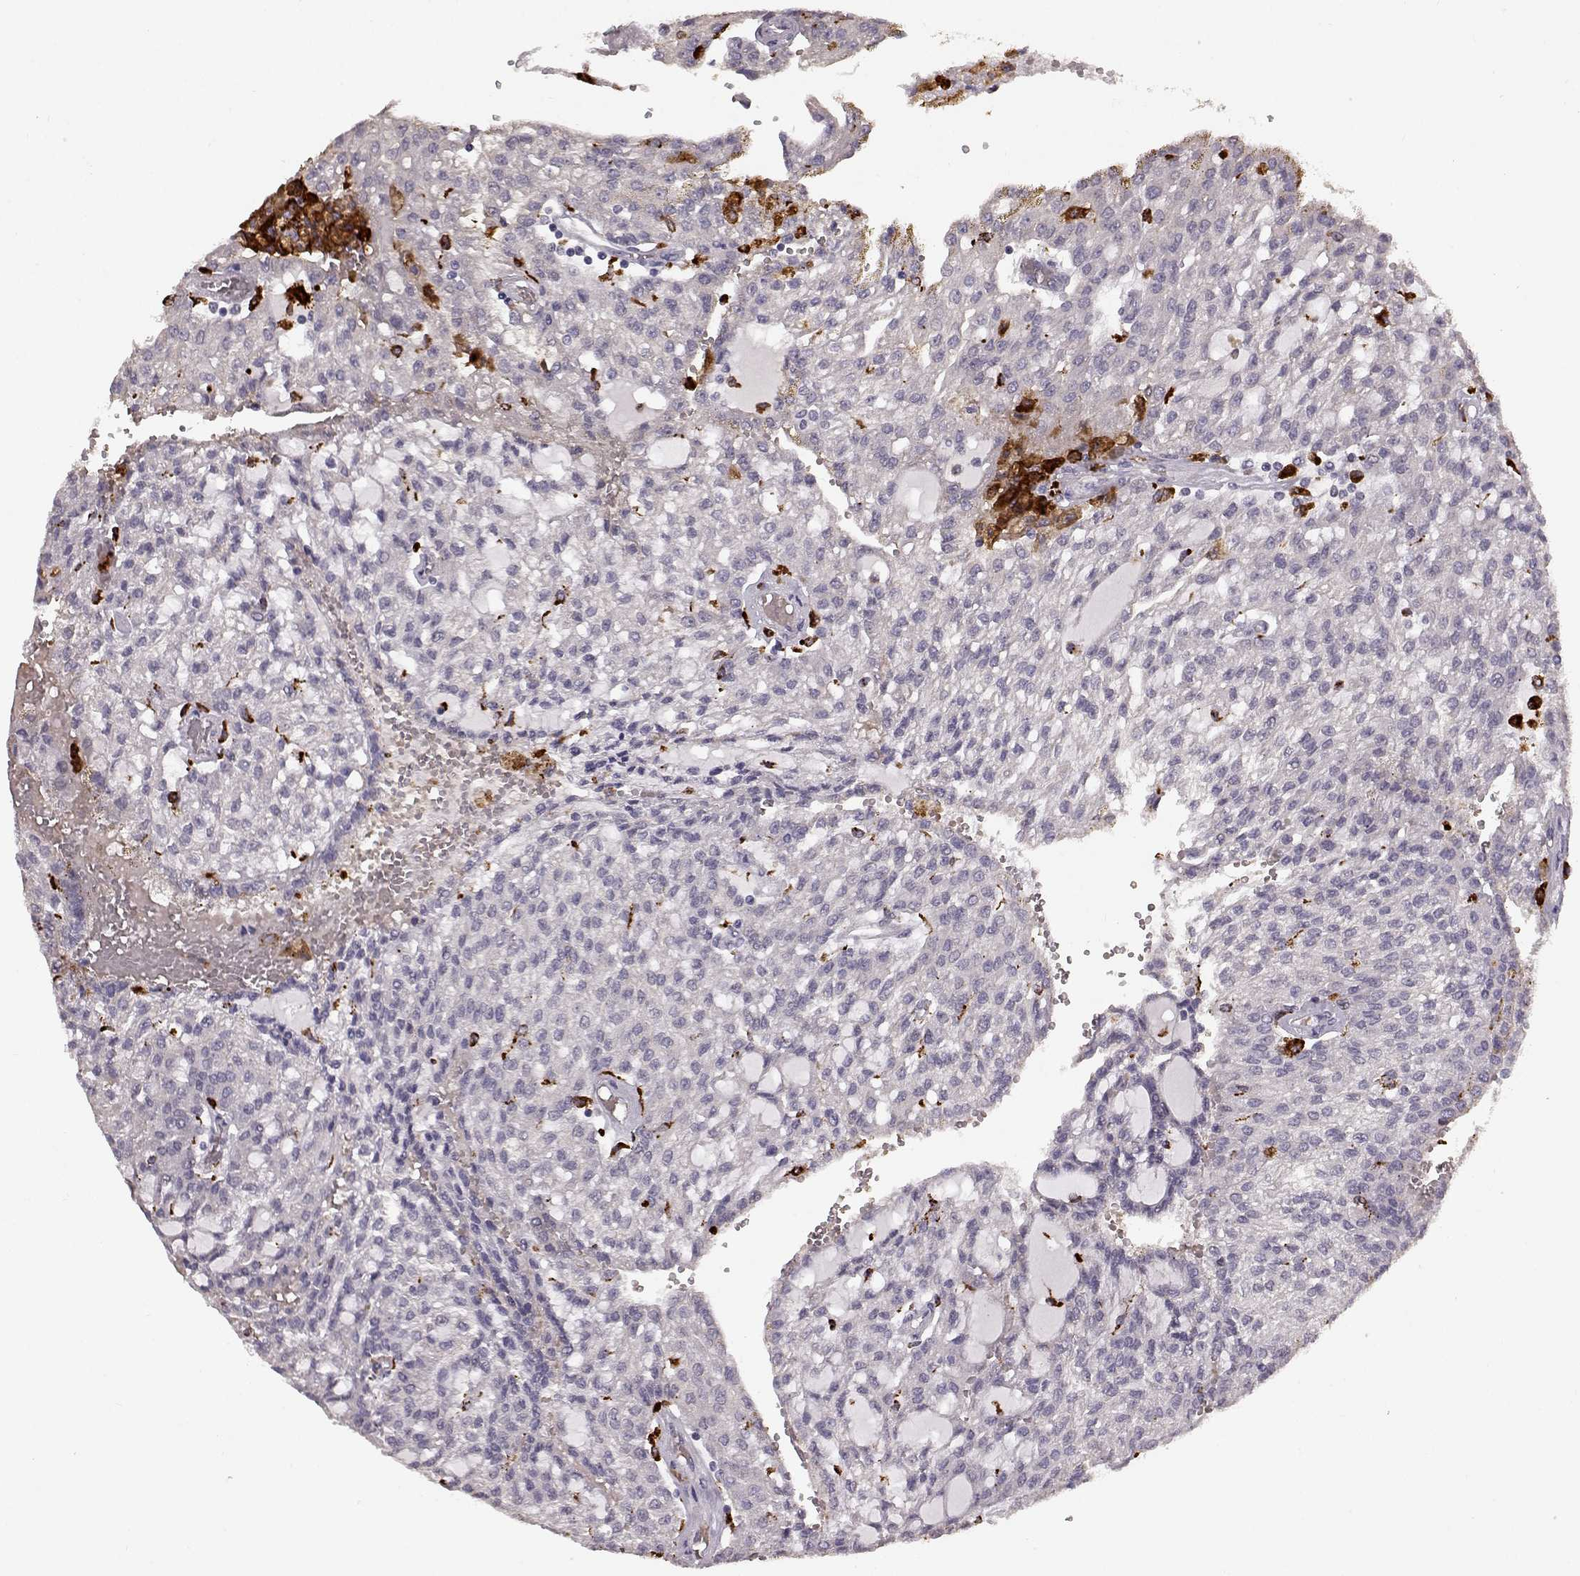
{"staining": {"intensity": "negative", "quantity": "none", "location": "none"}, "tissue": "renal cancer", "cell_type": "Tumor cells", "image_type": "cancer", "snomed": [{"axis": "morphology", "description": "Adenocarcinoma, NOS"}, {"axis": "topography", "description": "Kidney"}], "caption": "Human renal cancer (adenocarcinoma) stained for a protein using immunohistochemistry displays no expression in tumor cells.", "gene": "CCNF", "patient": {"sex": "male", "age": 63}}